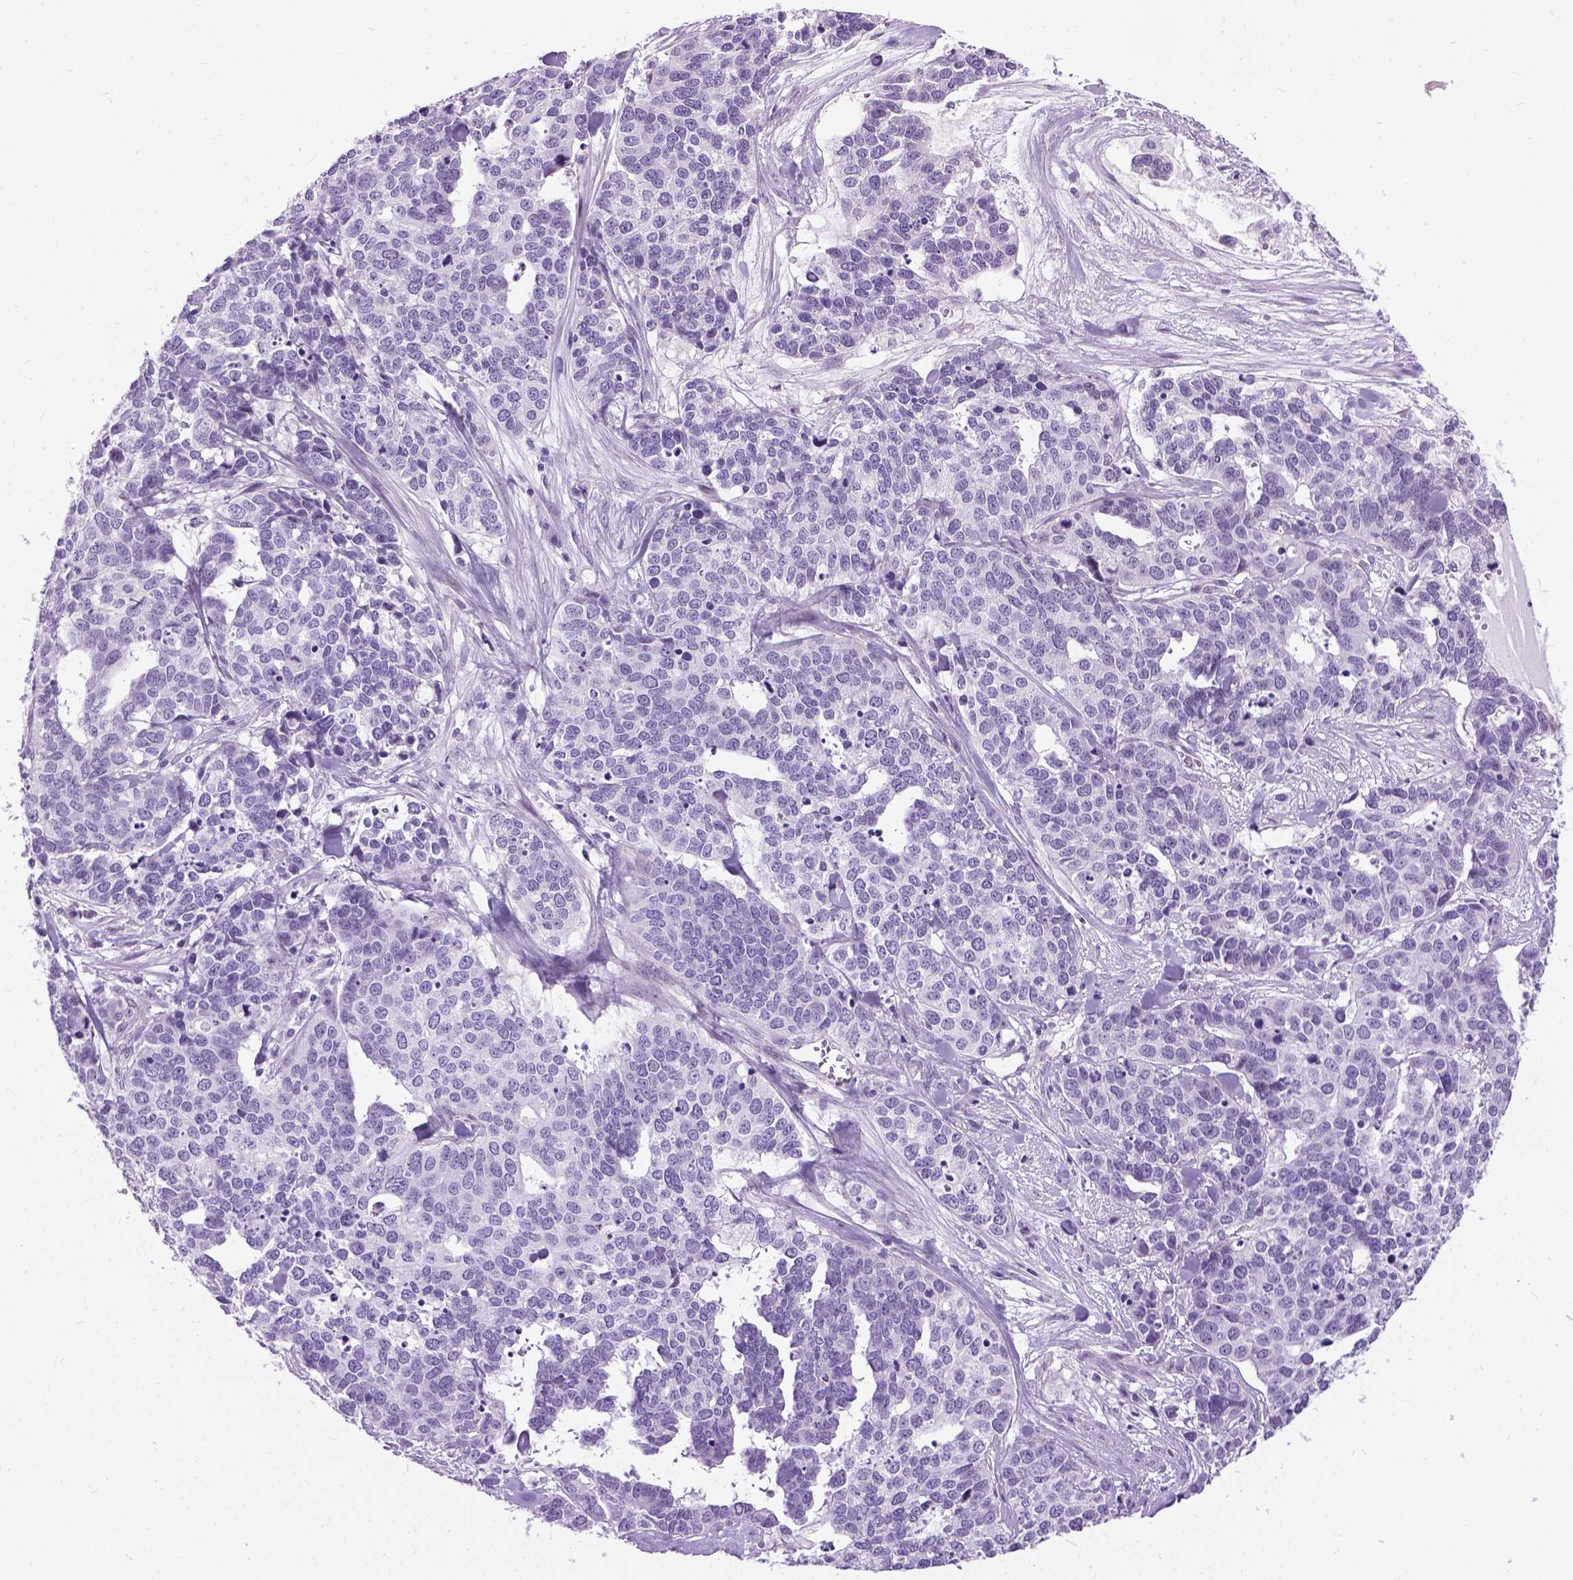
{"staining": {"intensity": "negative", "quantity": "none", "location": "none"}, "tissue": "ovarian cancer", "cell_type": "Tumor cells", "image_type": "cancer", "snomed": [{"axis": "morphology", "description": "Carcinoma, endometroid"}, {"axis": "topography", "description": "Ovary"}], "caption": "An image of human endometroid carcinoma (ovarian) is negative for staining in tumor cells.", "gene": "PROB1", "patient": {"sex": "female", "age": 65}}